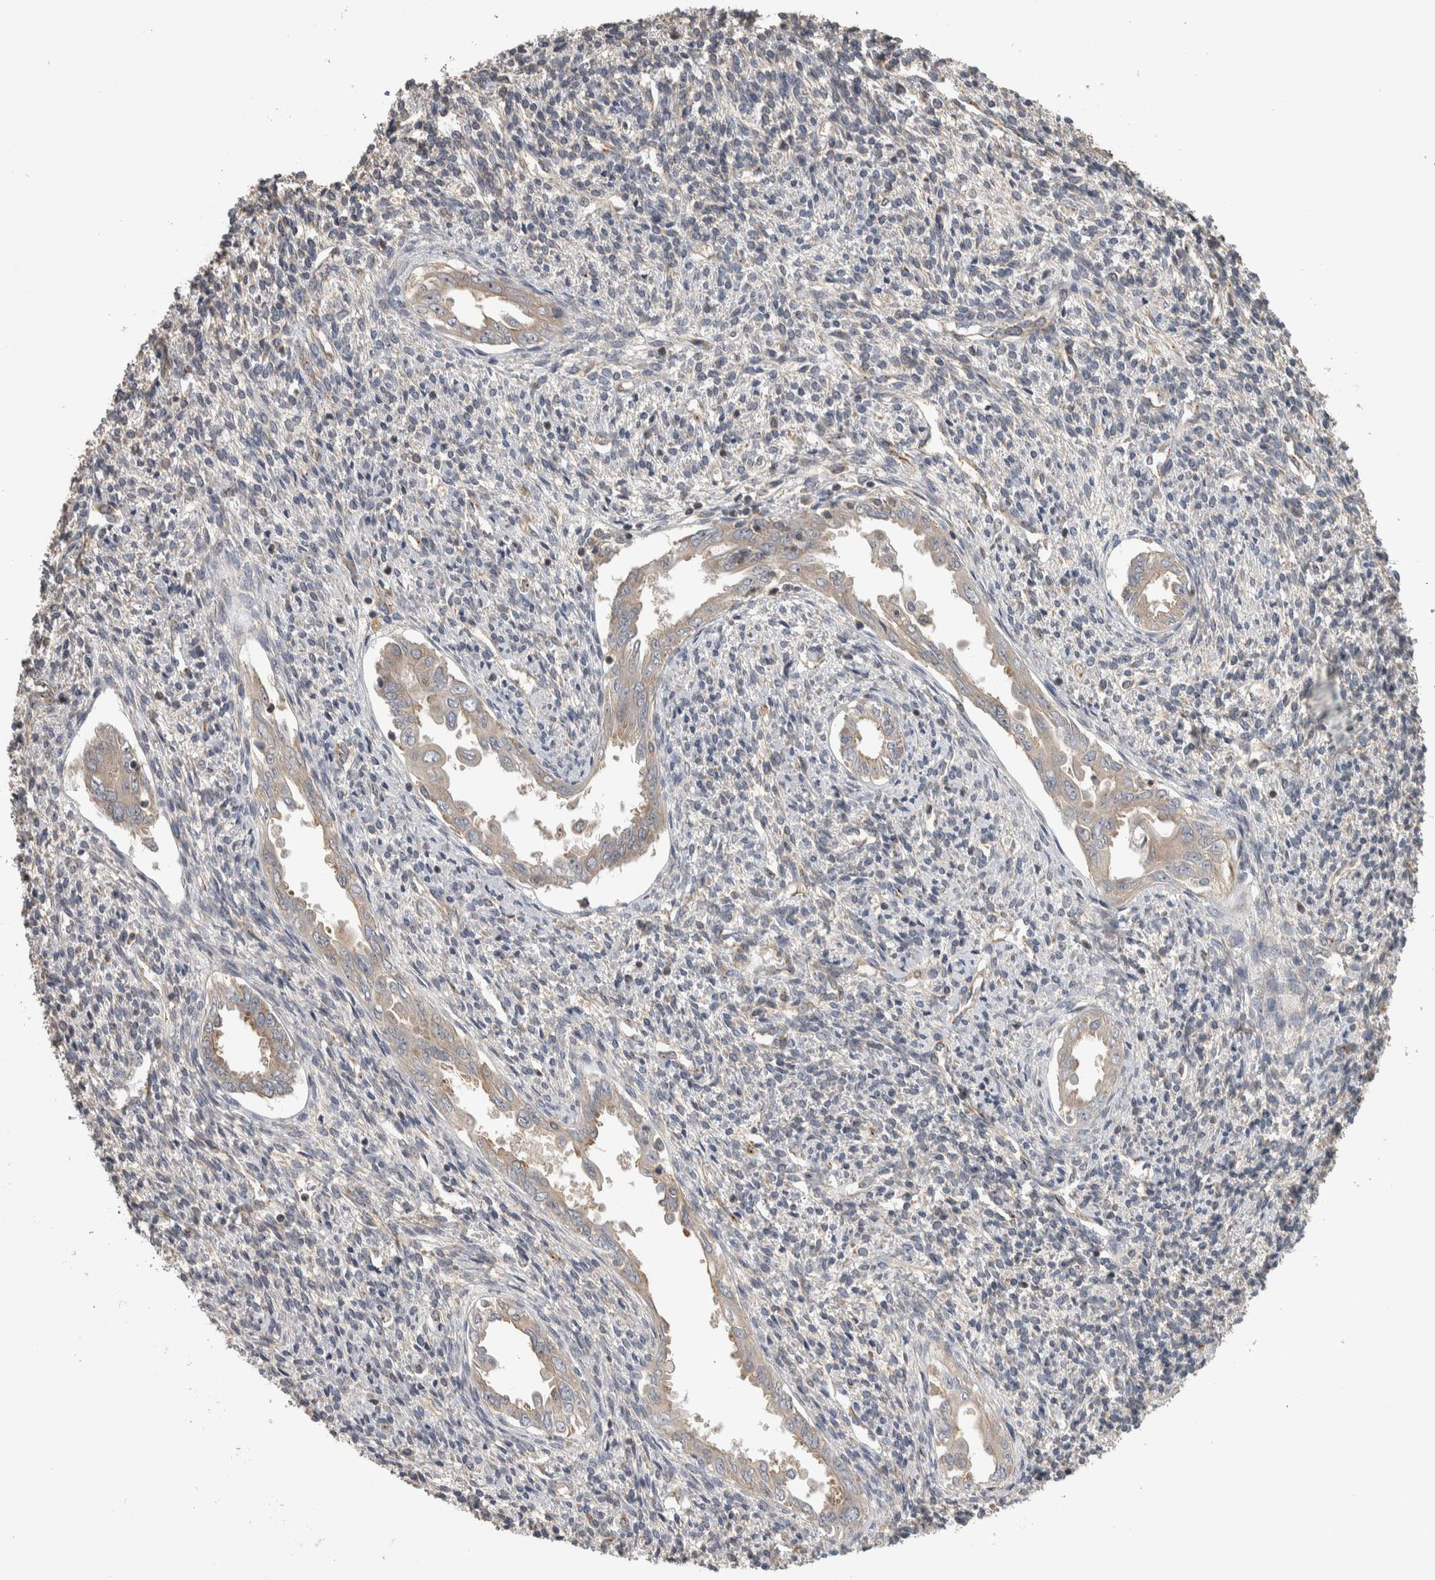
{"staining": {"intensity": "negative", "quantity": "none", "location": "none"}, "tissue": "endometrium", "cell_type": "Cells in endometrial stroma", "image_type": "normal", "snomed": [{"axis": "morphology", "description": "Normal tissue, NOS"}, {"axis": "topography", "description": "Endometrium"}], "caption": "Immunohistochemistry (IHC) histopathology image of unremarkable endometrium: endometrium stained with DAB (3,3'-diaminobenzidine) demonstrates no significant protein expression in cells in endometrial stroma. The staining was performed using DAB to visualize the protein expression in brown, while the nuclei were stained in blue with hematoxylin (Magnification: 20x).", "gene": "IFRD1", "patient": {"sex": "female", "age": 66}}